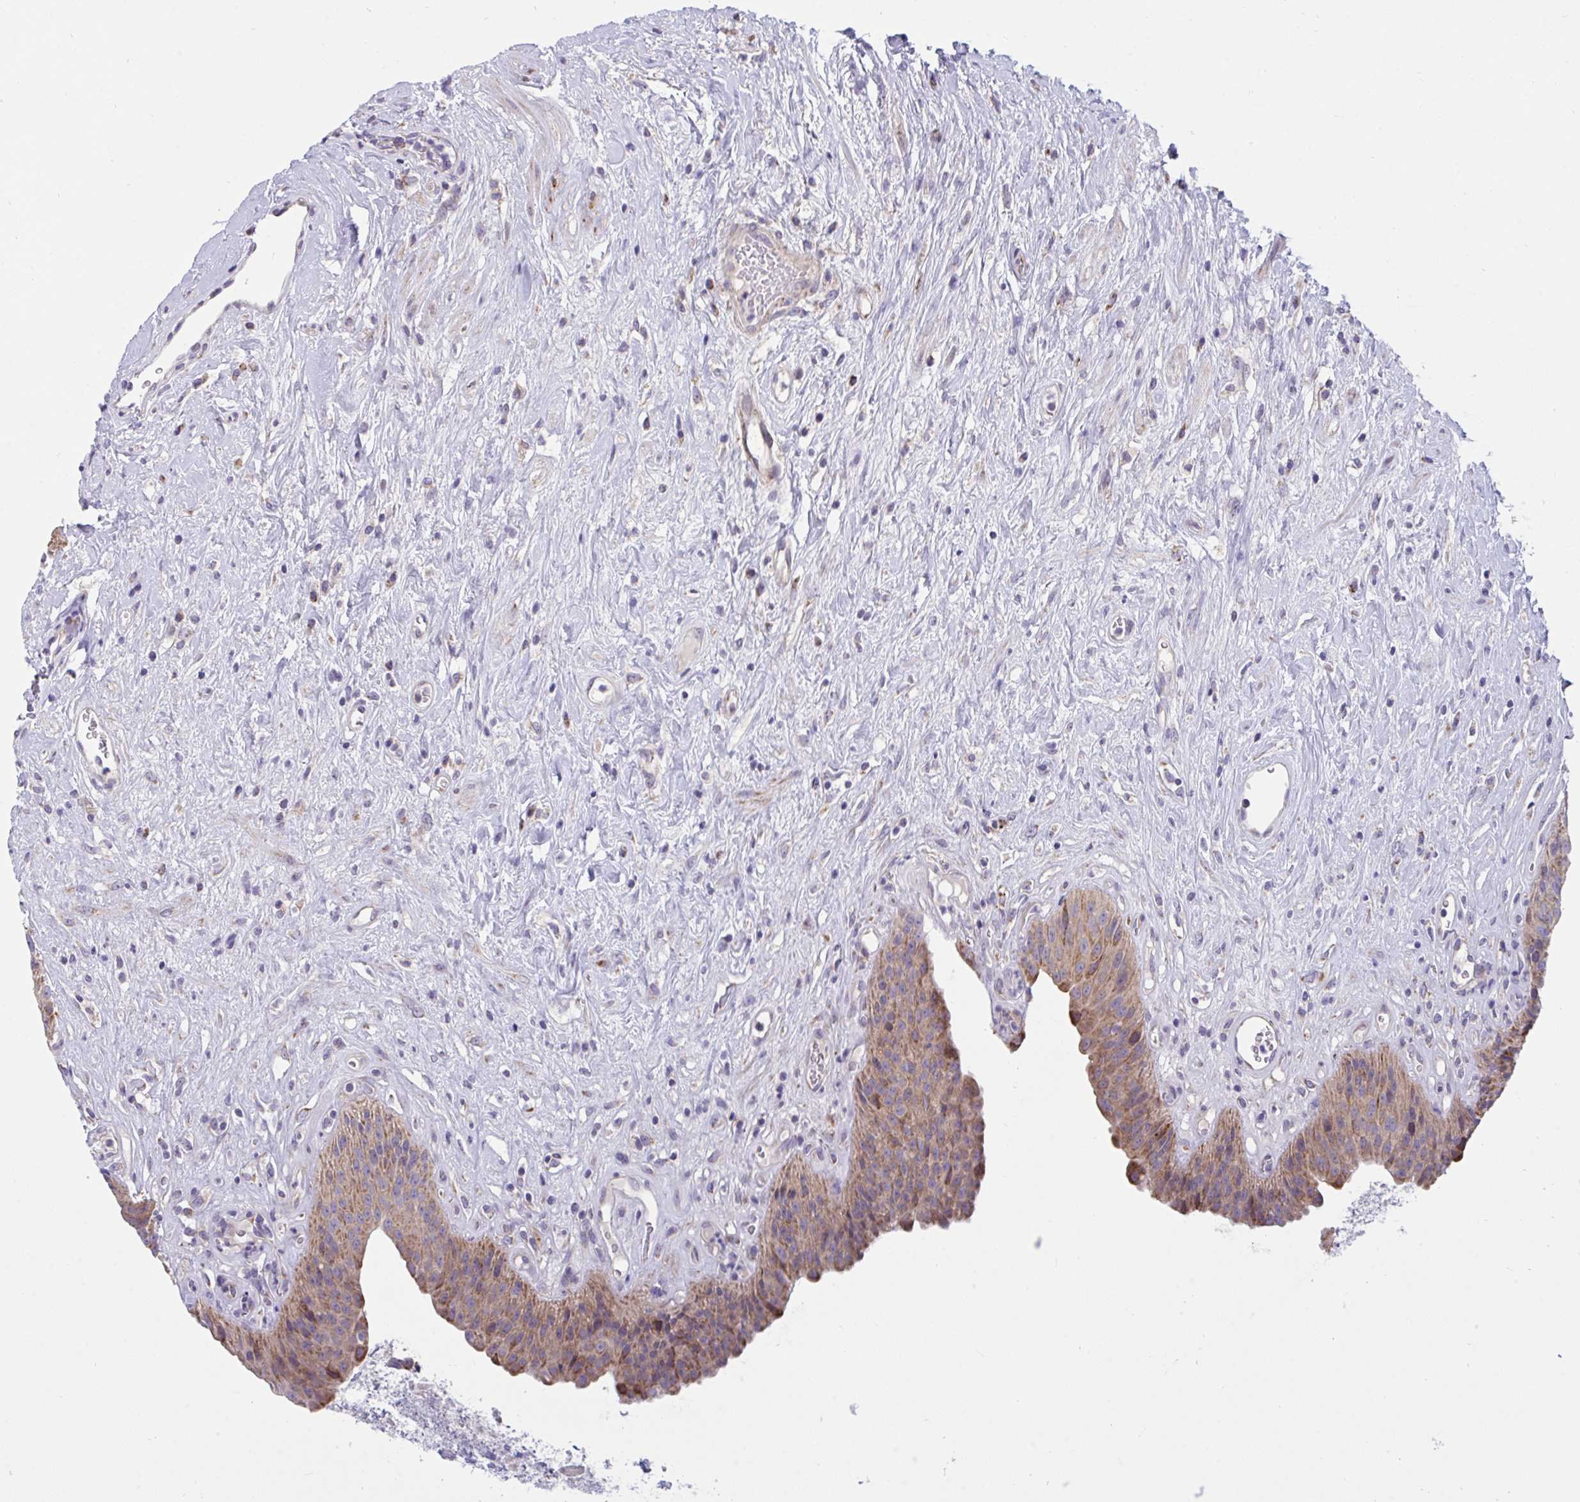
{"staining": {"intensity": "moderate", "quantity": "25%-75%", "location": "cytoplasmic/membranous"}, "tissue": "urinary bladder", "cell_type": "Urothelial cells", "image_type": "normal", "snomed": [{"axis": "morphology", "description": "Normal tissue, NOS"}, {"axis": "topography", "description": "Urinary bladder"}], "caption": "Urinary bladder stained with IHC displays moderate cytoplasmic/membranous staining in about 25%-75% of urothelial cells. (DAB = brown stain, brightfield microscopy at high magnification).", "gene": "DTX3", "patient": {"sex": "female", "age": 56}}